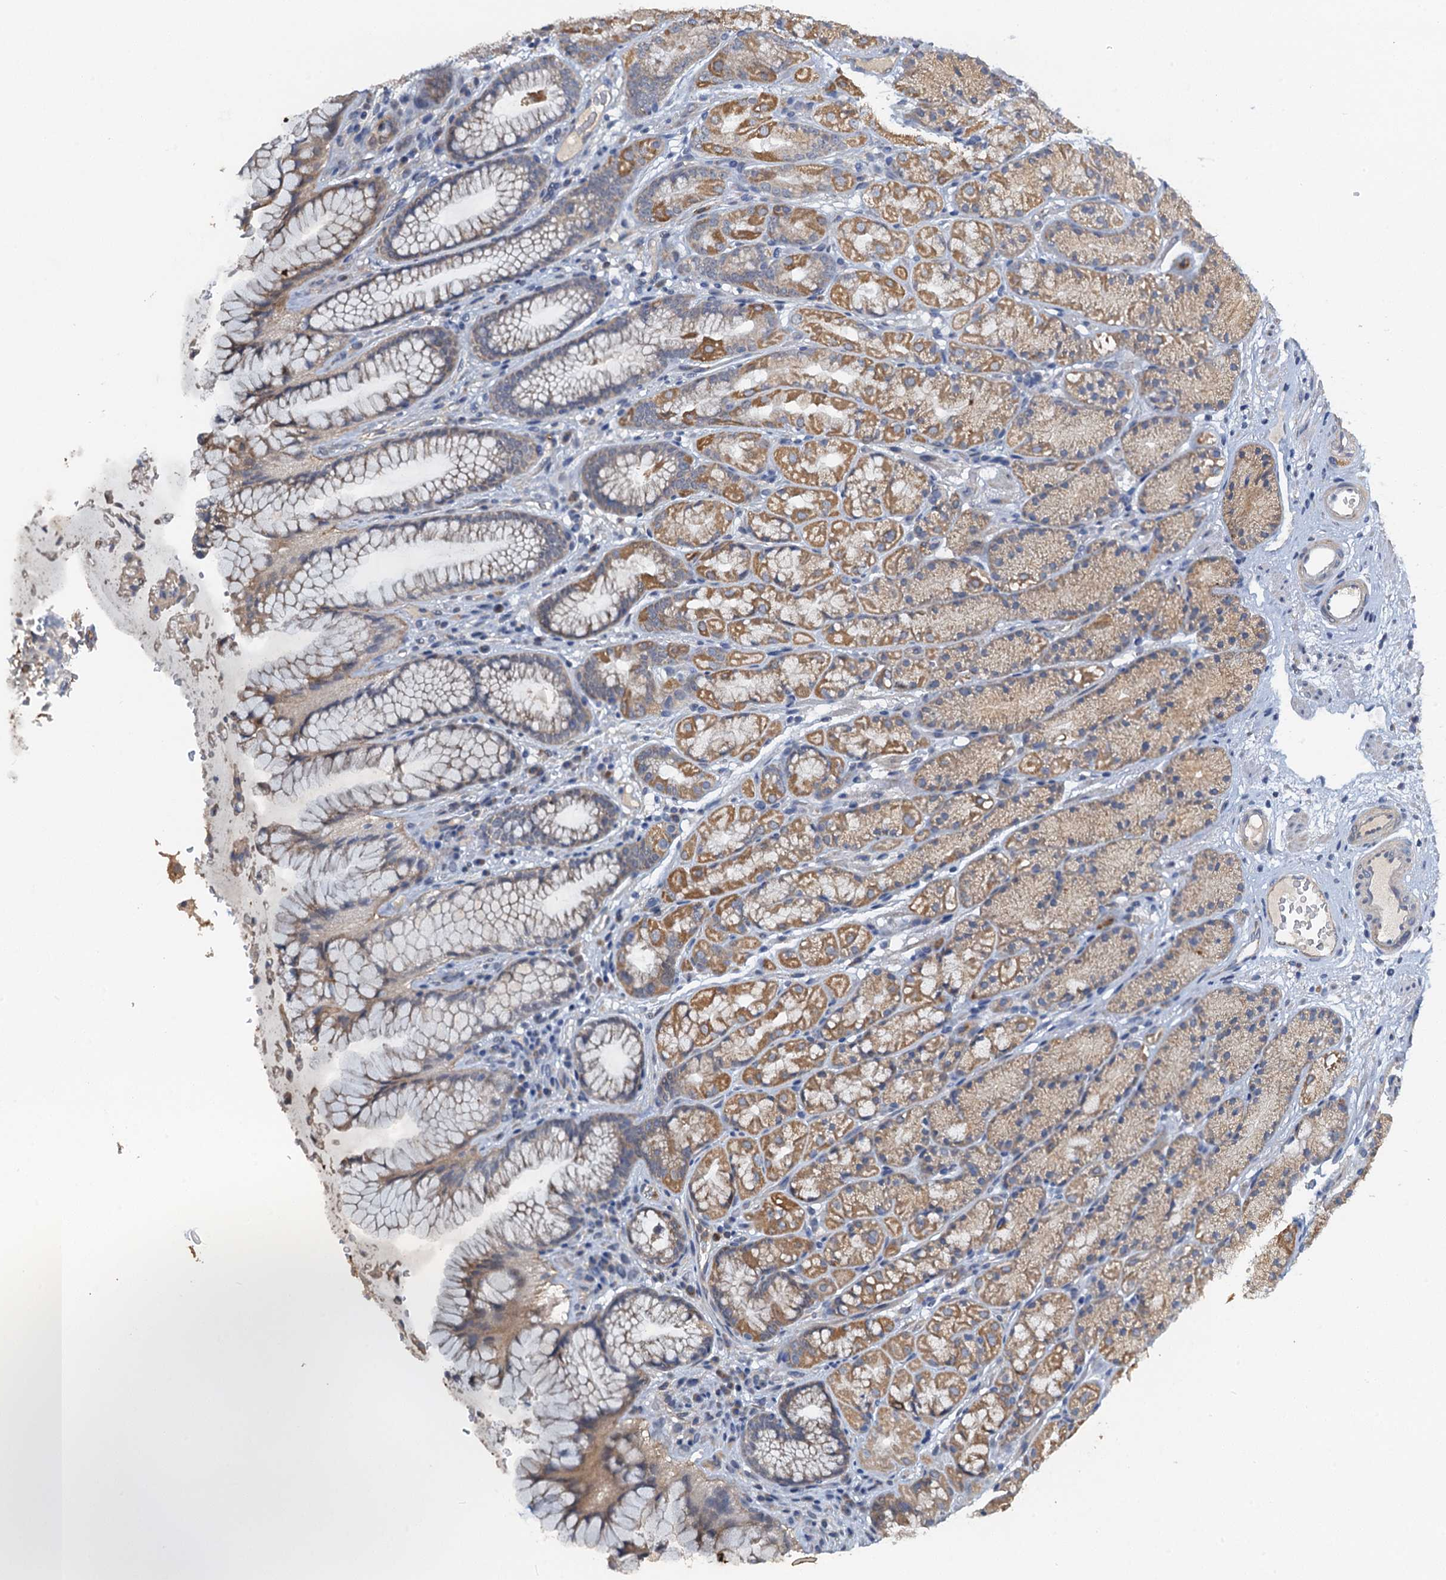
{"staining": {"intensity": "moderate", "quantity": ">75%", "location": "cytoplasmic/membranous"}, "tissue": "stomach", "cell_type": "Glandular cells", "image_type": "normal", "snomed": [{"axis": "morphology", "description": "Normal tissue, NOS"}, {"axis": "topography", "description": "Stomach"}], "caption": "Normal stomach shows moderate cytoplasmic/membranous staining in about >75% of glandular cells.", "gene": "ZNF606", "patient": {"sex": "male", "age": 63}}